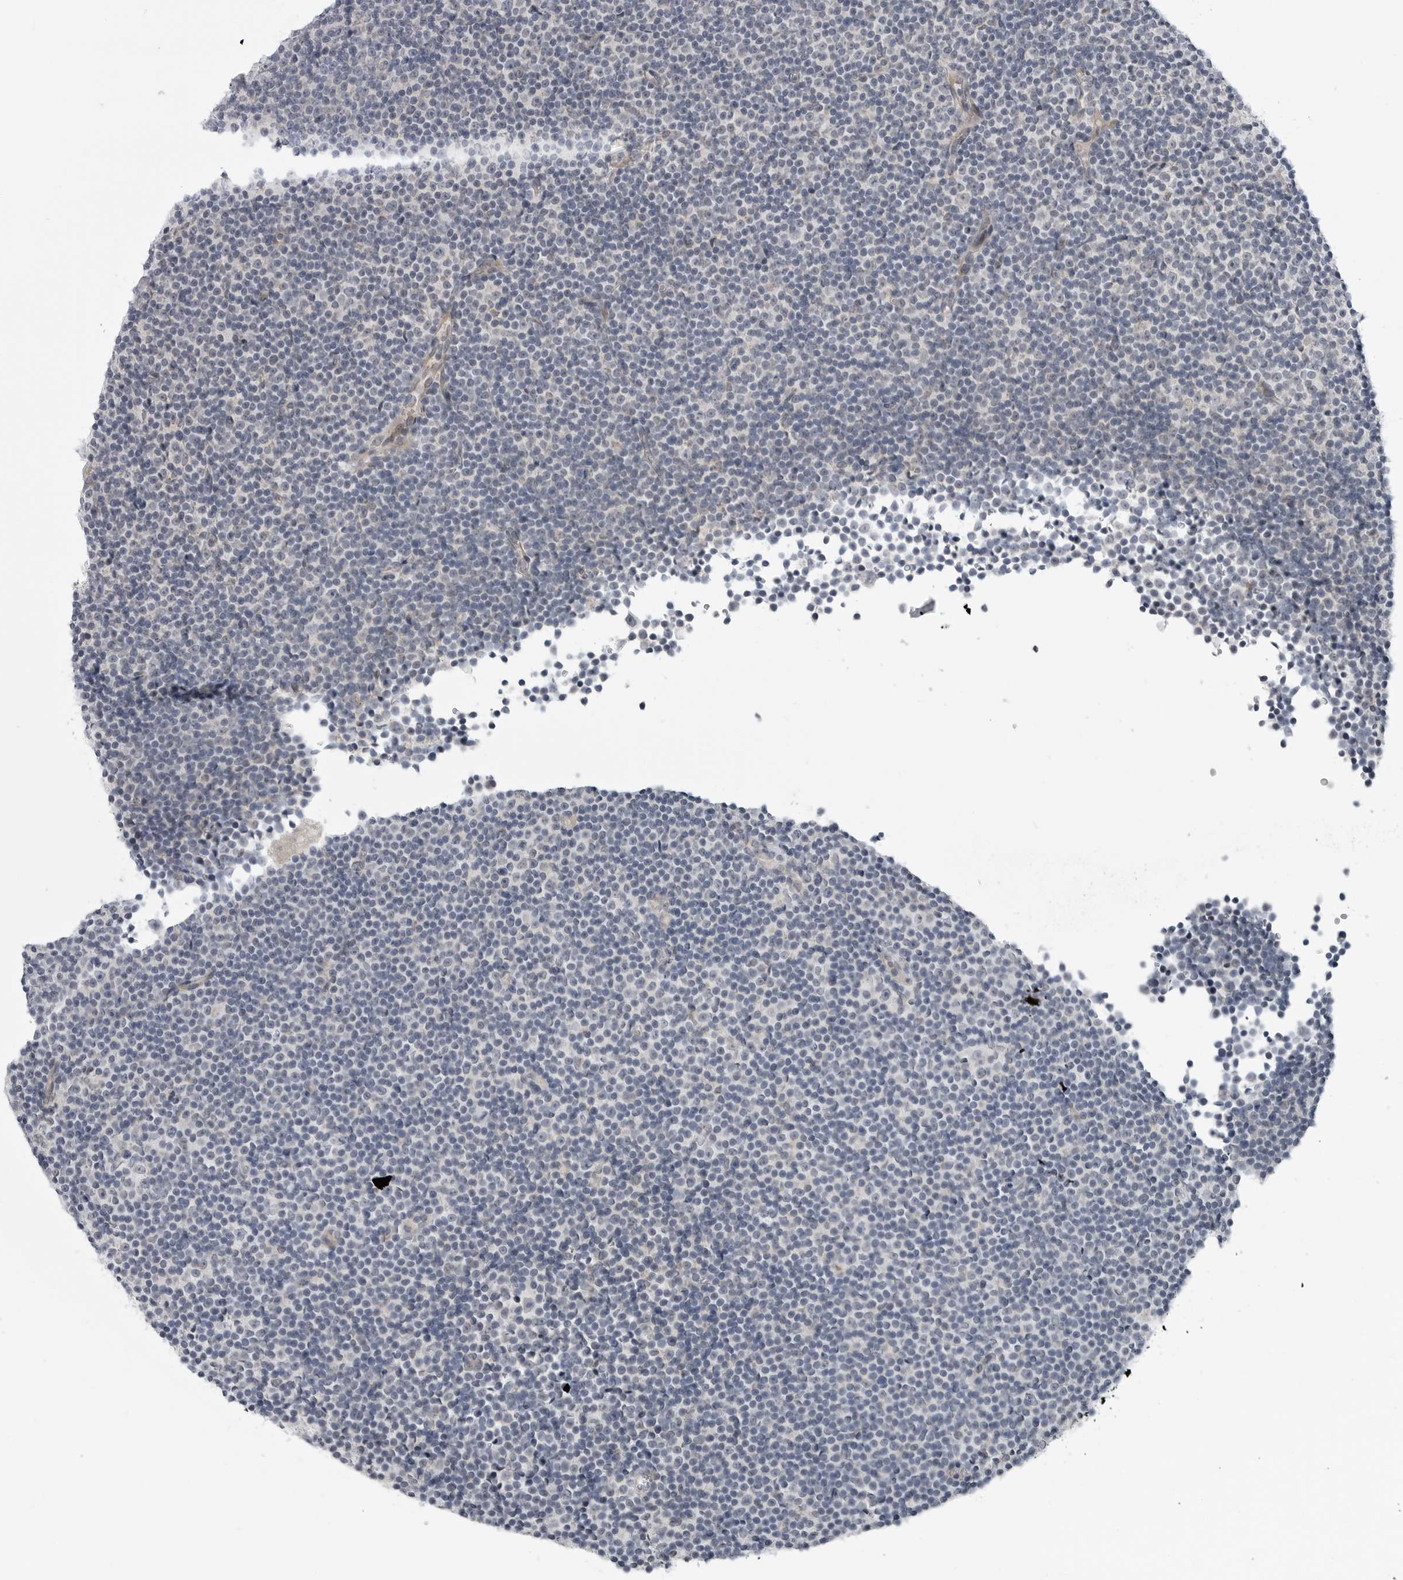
{"staining": {"intensity": "negative", "quantity": "none", "location": "none"}, "tissue": "lymphoma", "cell_type": "Tumor cells", "image_type": "cancer", "snomed": [{"axis": "morphology", "description": "Malignant lymphoma, non-Hodgkin's type, Low grade"}, {"axis": "topography", "description": "Lymph node"}], "caption": "A high-resolution photomicrograph shows immunohistochemistry staining of lymphoma, which reveals no significant staining in tumor cells.", "gene": "LRRC45", "patient": {"sex": "female", "age": 67}}